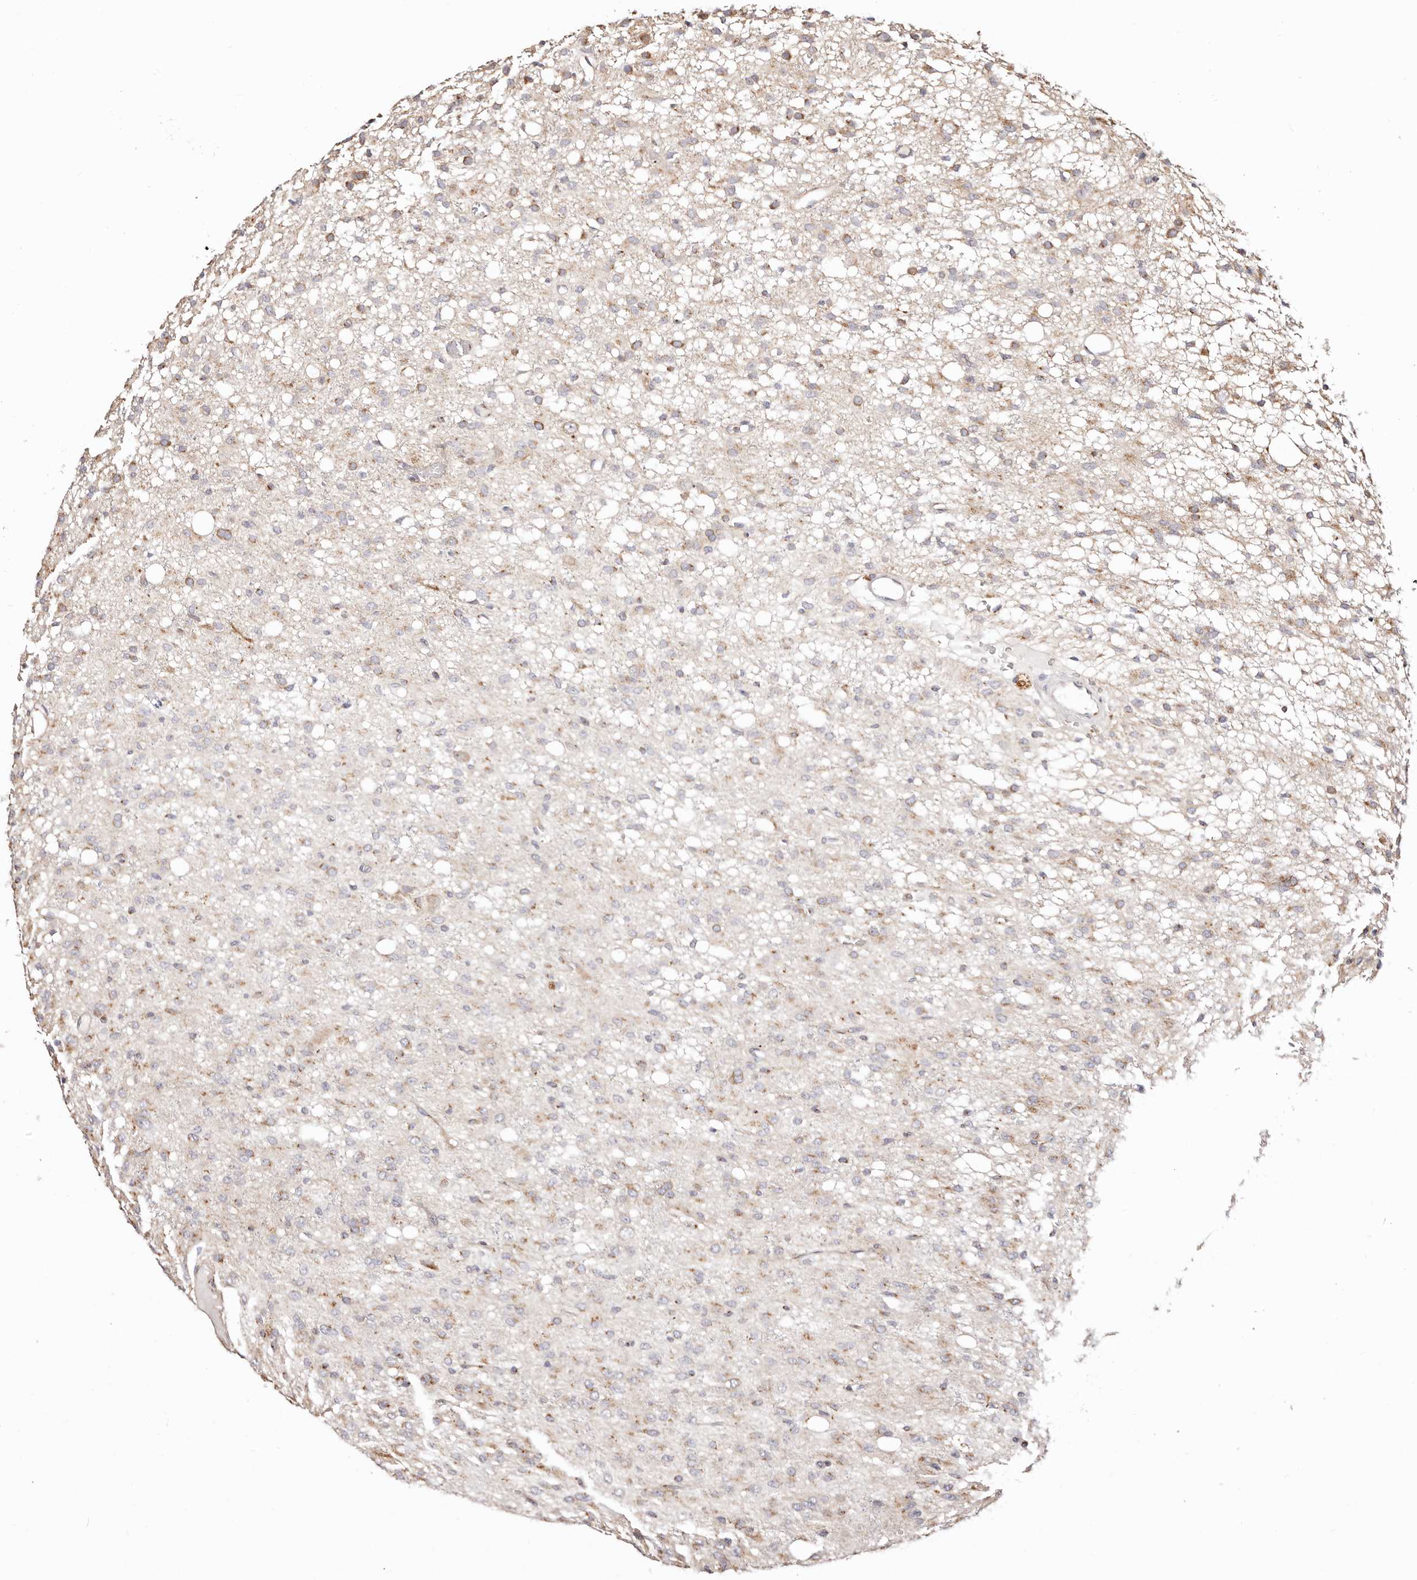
{"staining": {"intensity": "moderate", "quantity": "<25%", "location": "cytoplasmic/membranous"}, "tissue": "glioma", "cell_type": "Tumor cells", "image_type": "cancer", "snomed": [{"axis": "morphology", "description": "Glioma, malignant, High grade"}, {"axis": "topography", "description": "Brain"}], "caption": "Glioma stained with a brown dye reveals moderate cytoplasmic/membranous positive expression in about <25% of tumor cells.", "gene": "MAPK6", "patient": {"sex": "female", "age": 59}}